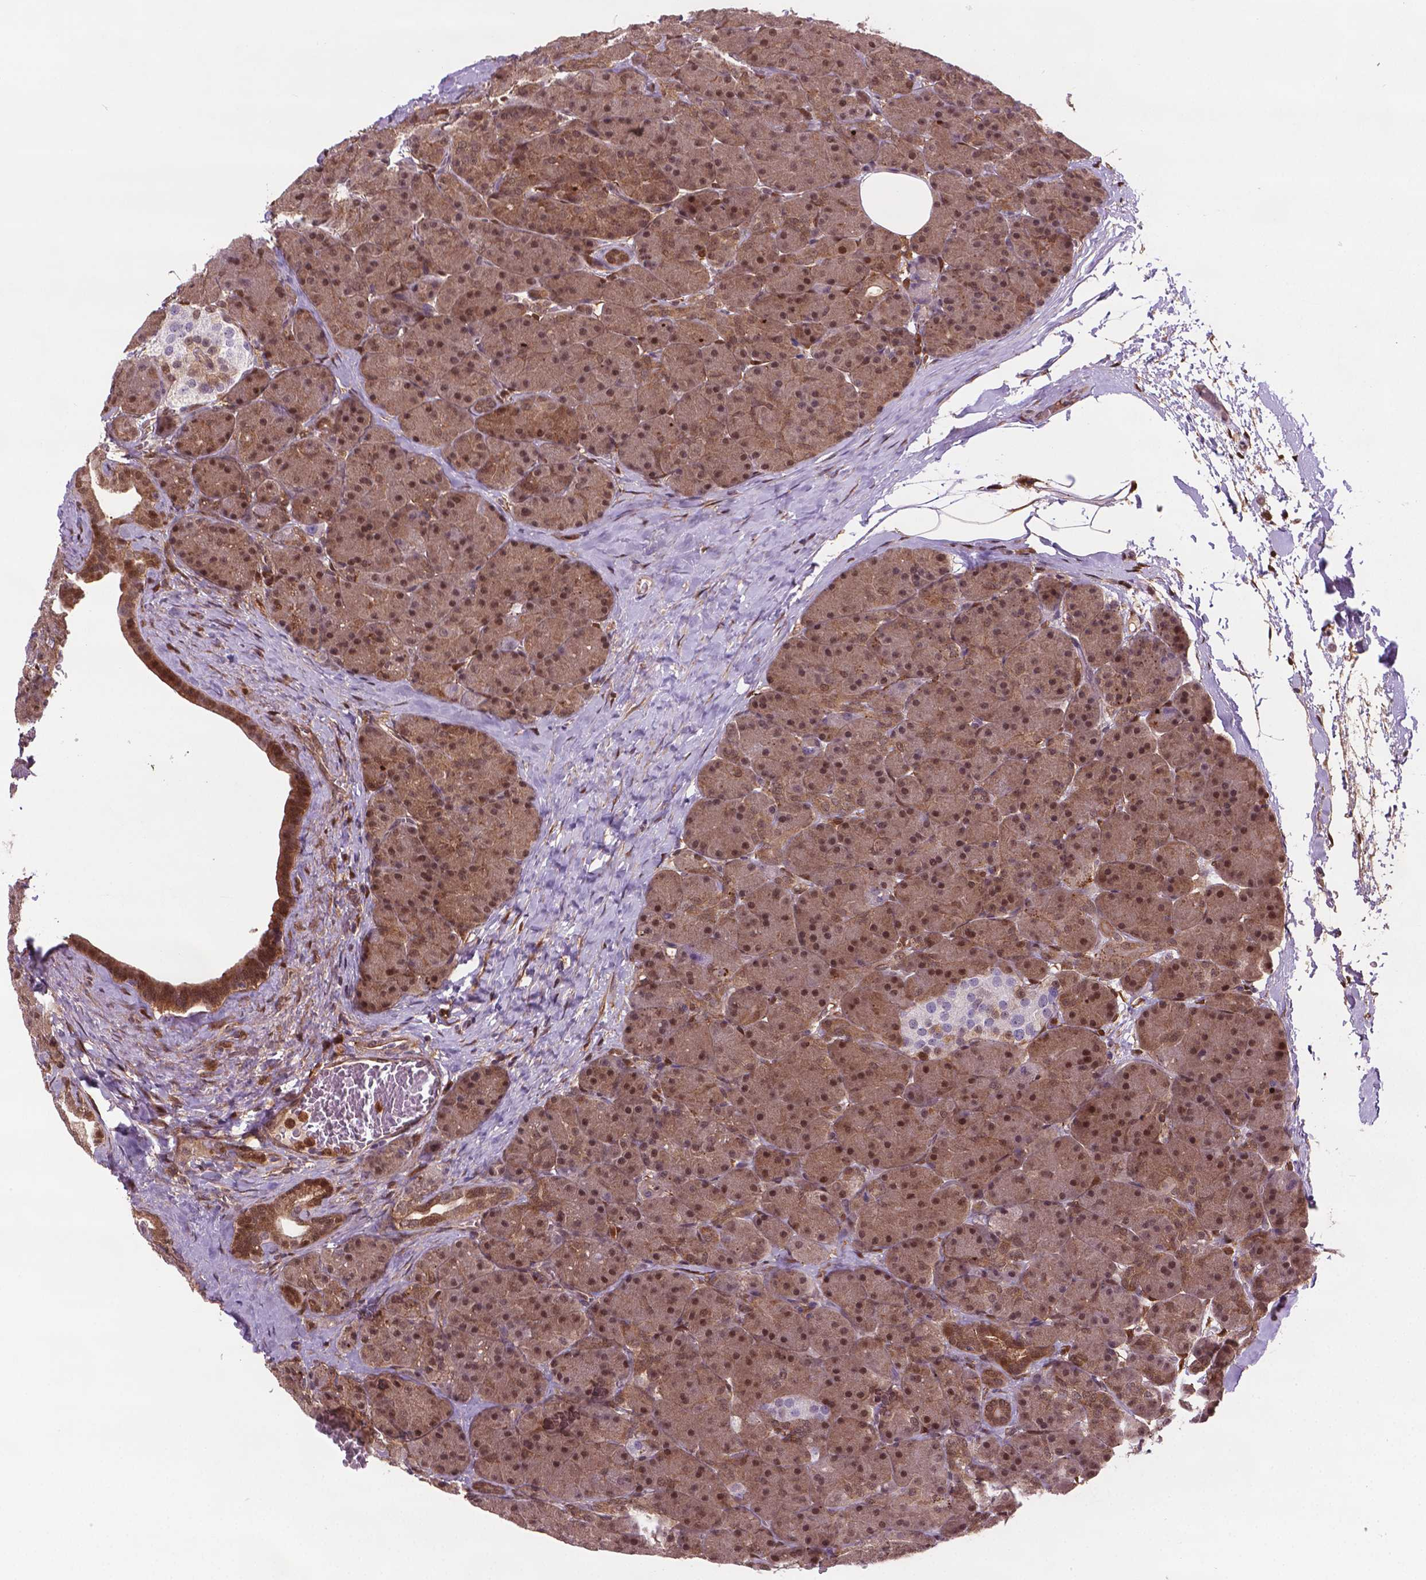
{"staining": {"intensity": "moderate", "quantity": ">75%", "location": "cytoplasmic/membranous,nuclear"}, "tissue": "pancreas", "cell_type": "Exocrine glandular cells", "image_type": "normal", "snomed": [{"axis": "morphology", "description": "Normal tissue, NOS"}, {"axis": "topography", "description": "Pancreas"}], "caption": "About >75% of exocrine glandular cells in unremarkable pancreas reveal moderate cytoplasmic/membranous,nuclear protein staining as visualized by brown immunohistochemical staining.", "gene": "PLIN3", "patient": {"sex": "male", "age": 57}}